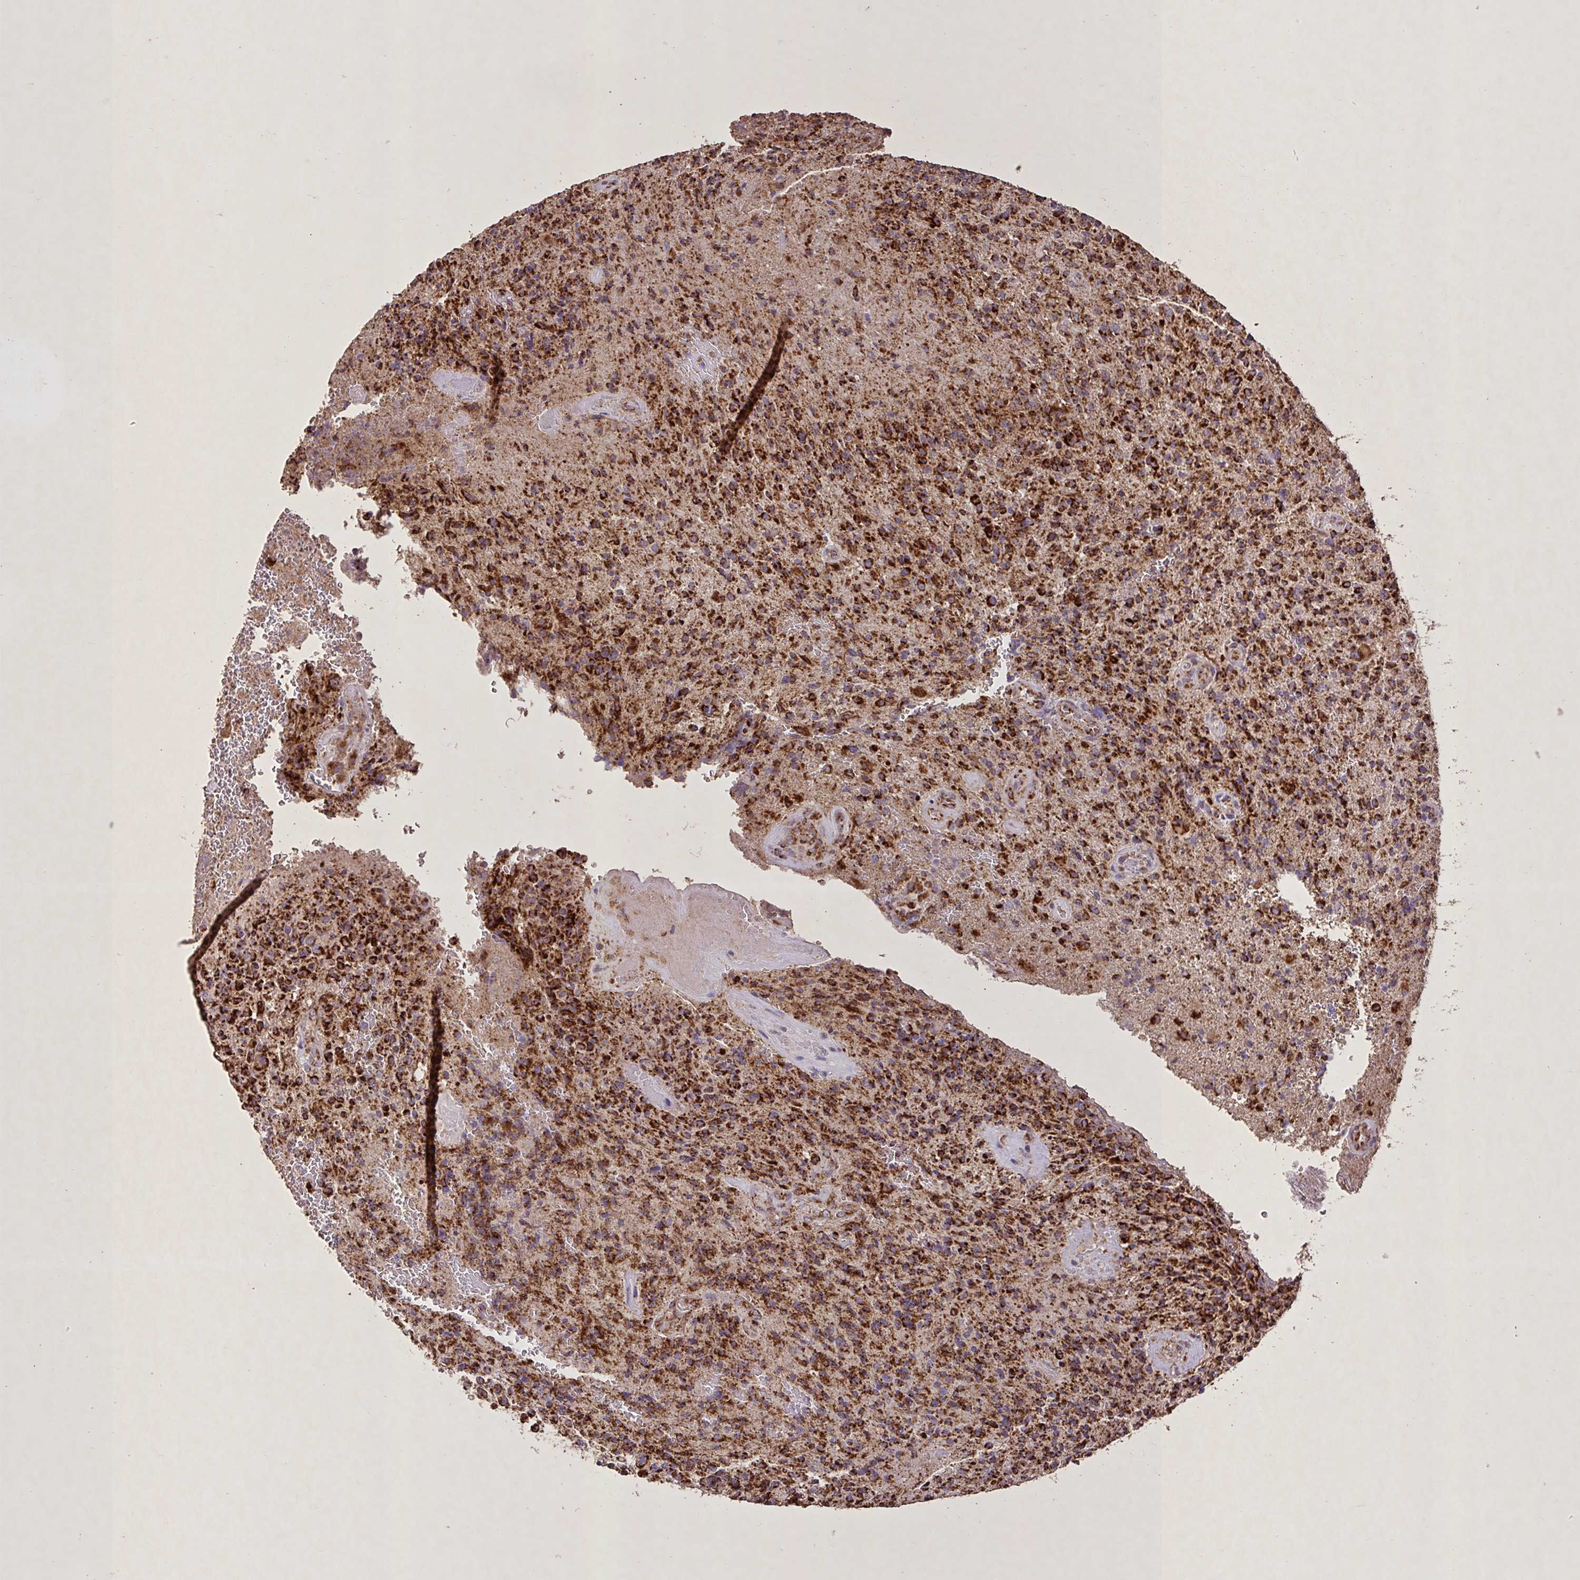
{"staining": {"intensity": "strong", "quantity": ">75%", "location": "cytoplasmic/membranous"}, "tissue": "glioma", "cell_type": "Tumor cells", "image_type": "cancer", "snomed": [{"axis": "morphology", "description": "Normal tissue, NOS"}, {"axis": "morphology", "description": "Glioma, malignant, High grade"}, {"axis": "topography", "description": "Cerebral cortex"}], "caption": "Glioma stained with immunohistochemistry demonstrates strong cytoplasmic/membranous staining in about >75% of tumor cells. (IHC, brightfield microscopy, high magnification).", "gene": "AGK", "patient": {"sex": "male", "age": 56}}